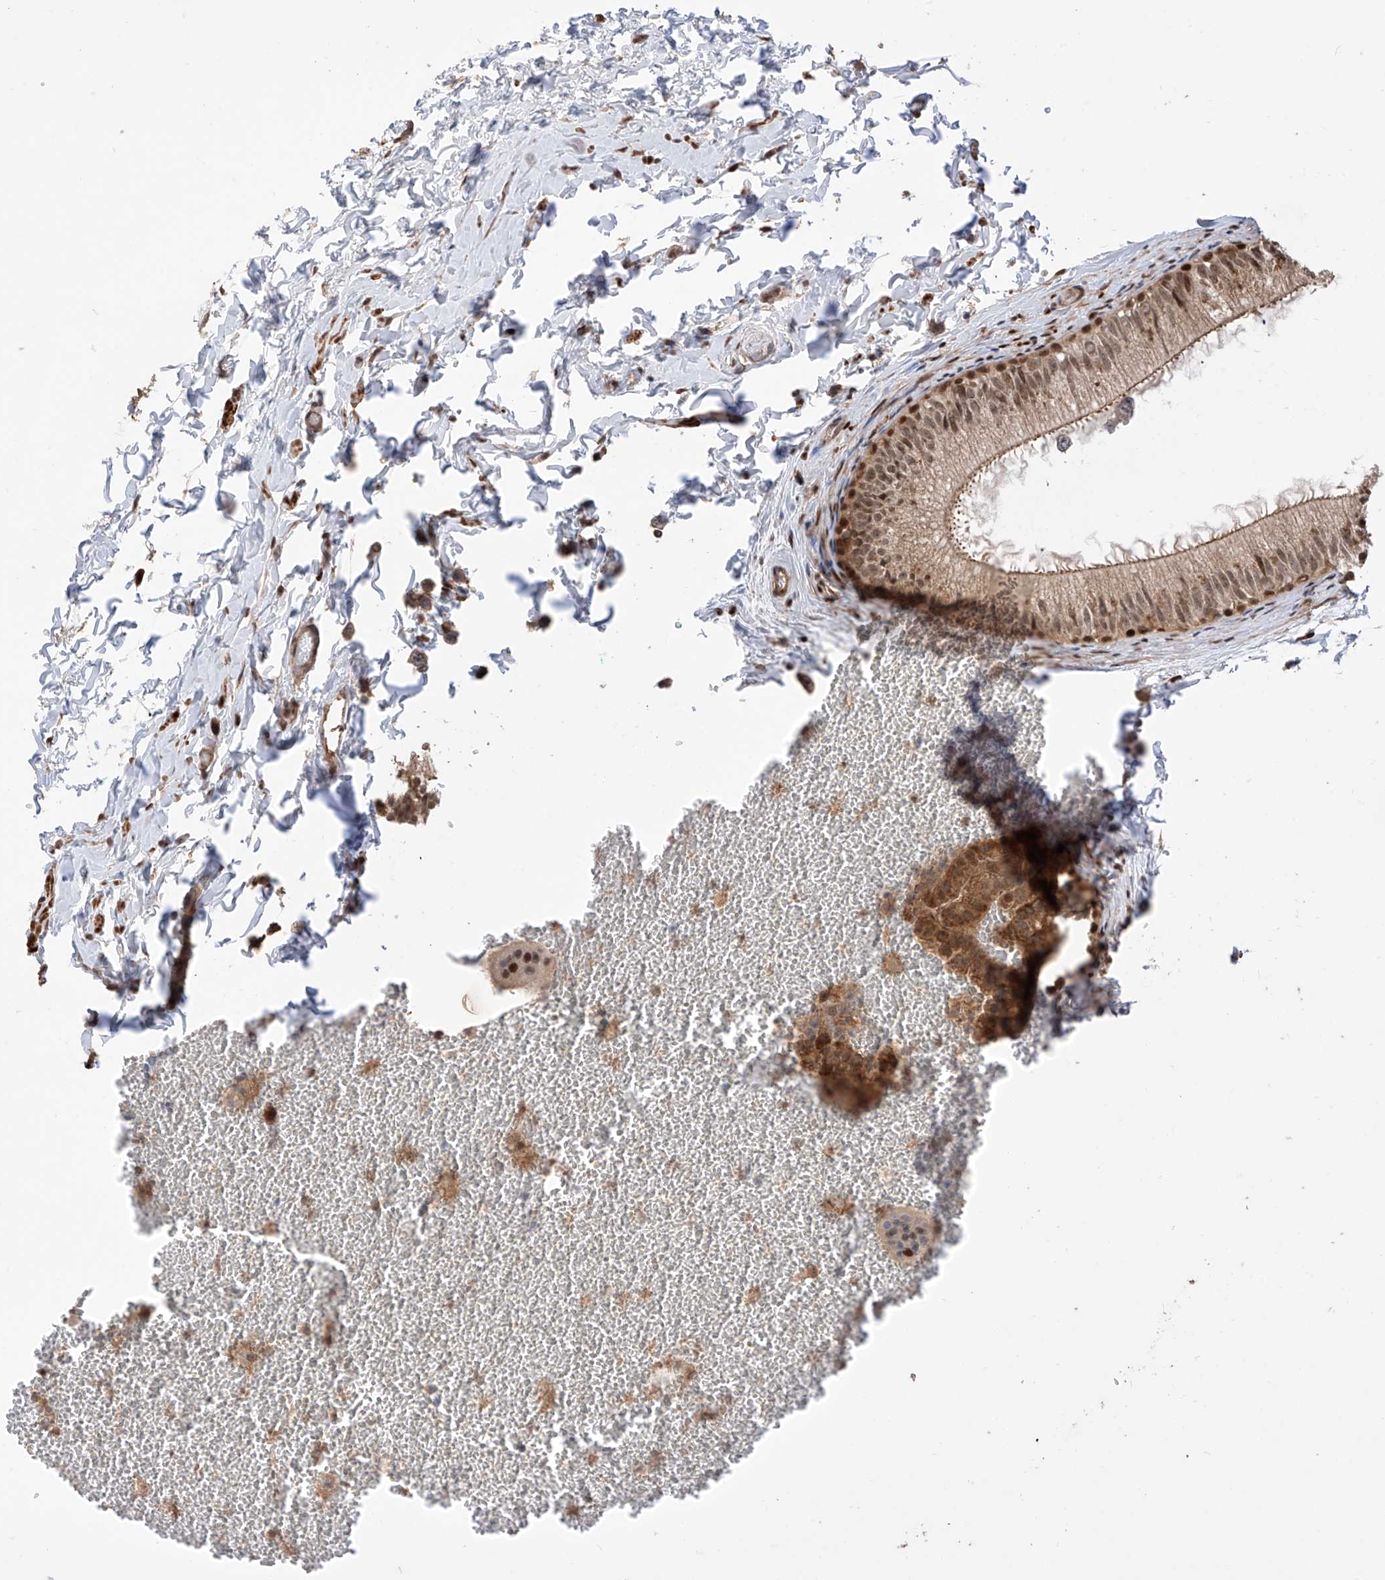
{"staining": {"intensity": "moderate", "quantity": ">75%", "location": "cytoplasmic/membranous,nuclear"}, "tissue": "epididymis", "cell_type": "Glandular cells", "image_type": "normal", "snomed": [{"axis": "morphology", "description": "Normal tissue, NOS"}, {"axis": "topography", "description": "Epididymis"}], "caption": "Glandular cells display medium levels of moderate cytoplasmic/membranous,nuclear positivity in about >75% of cells in benign human epididymis. (DAB IHC with brightfield microscopy, high magnification).", "gene": "LATS1", "patient": {"sex": "male", "age": 34}}